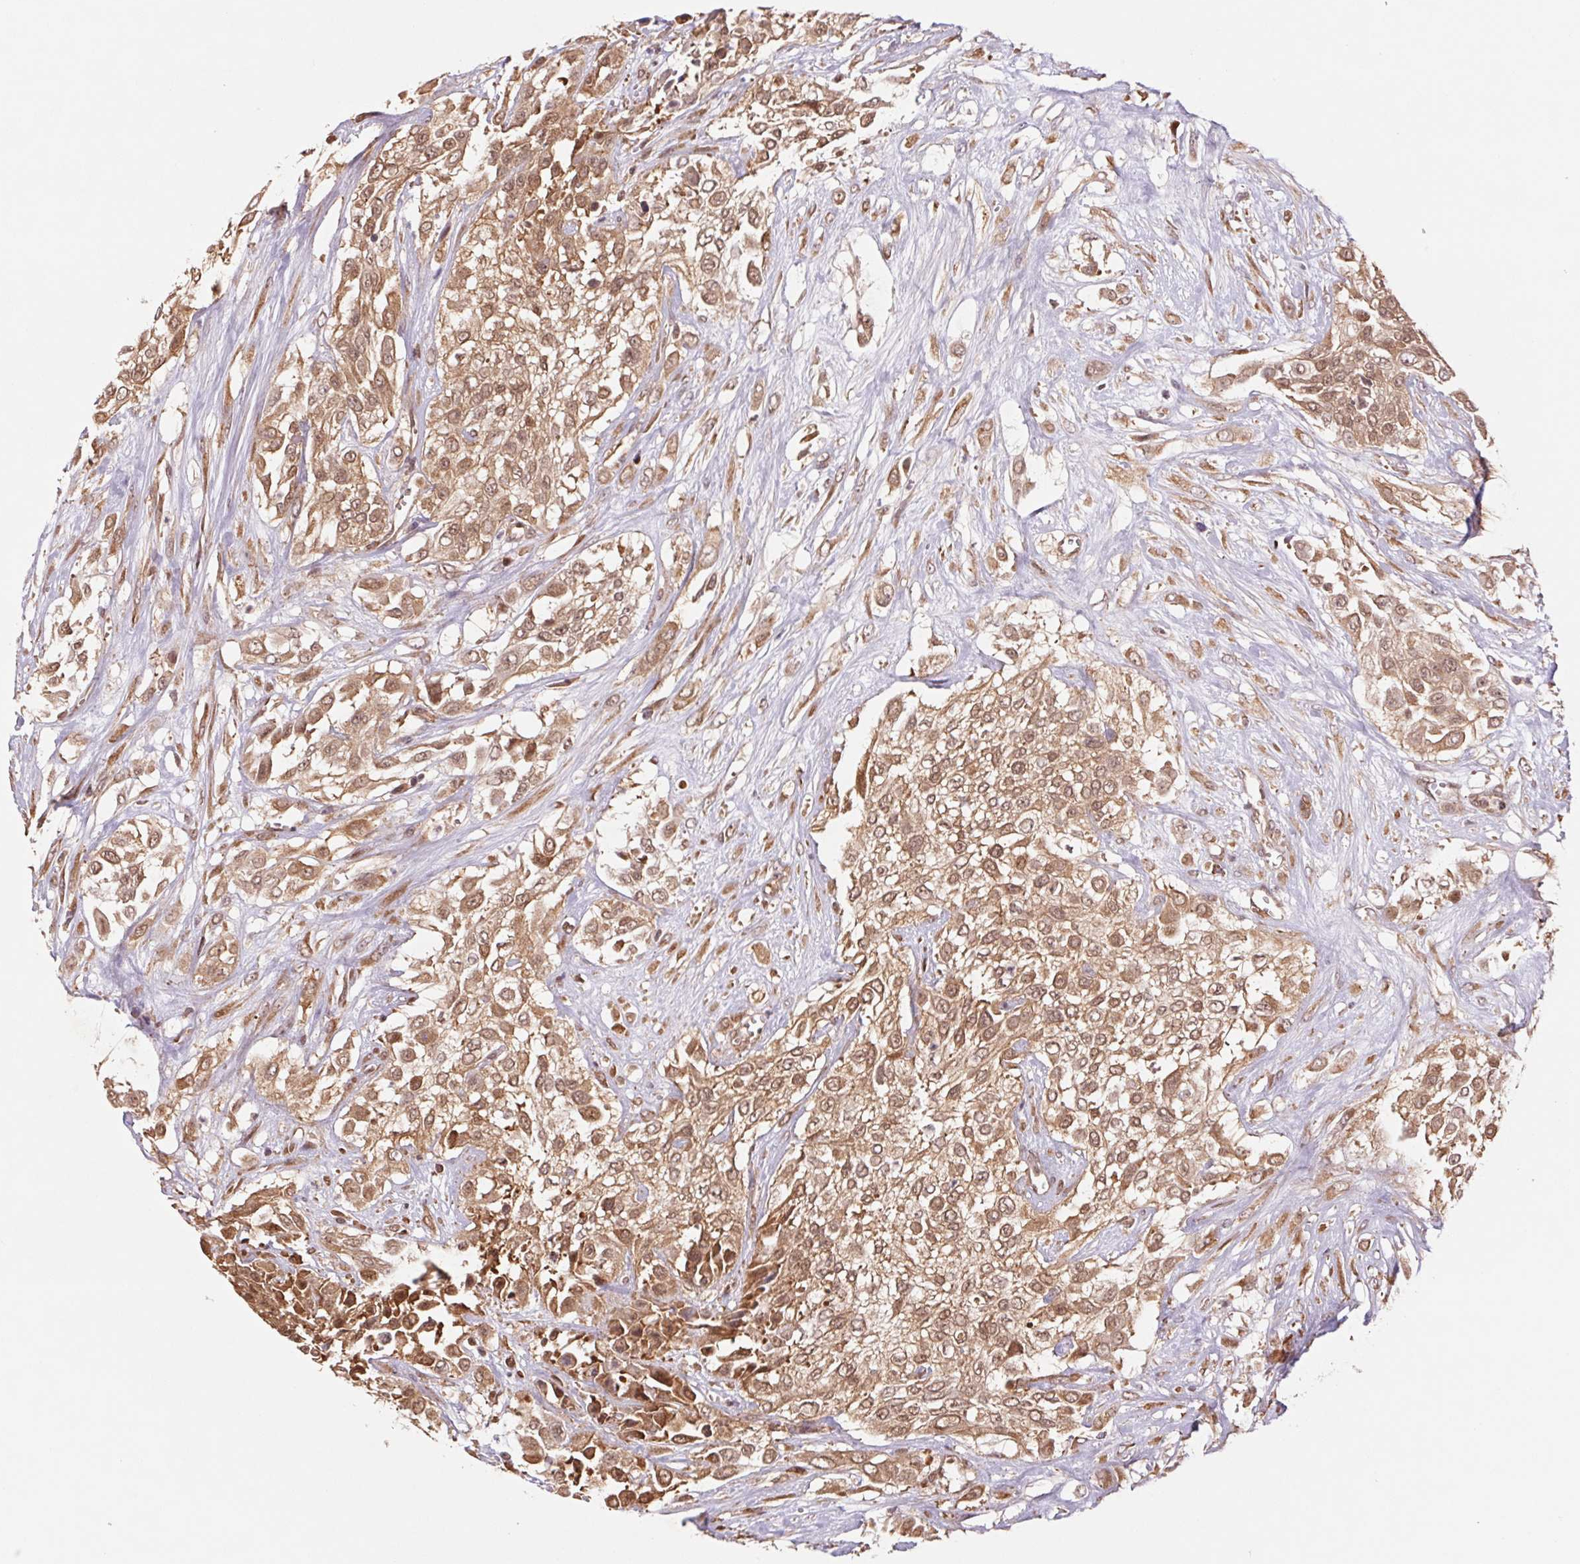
{"staining": {"intensity": "moderate", "quantity": ">75%", "location": "cytoplasmic/membranous,nuclear"}, "tissue": "urothelial cancer", "cell_type": "Tumor cells", "image_type": "cancer", "snomed": [{"axis": "morphology", "description": "Urothelial carcinoma, High grade"}, {"axis": "topography", "description": "Urinary bladder"}], "caption": "Protein expression analysis of high-grade urothelial carcinoma reveals moderate cytoplasmic/membranous and nuclear expression in approximately >75% of tumor cells.", "gene": "RRM1", "patient": {"sex": "male", "age": 57}}